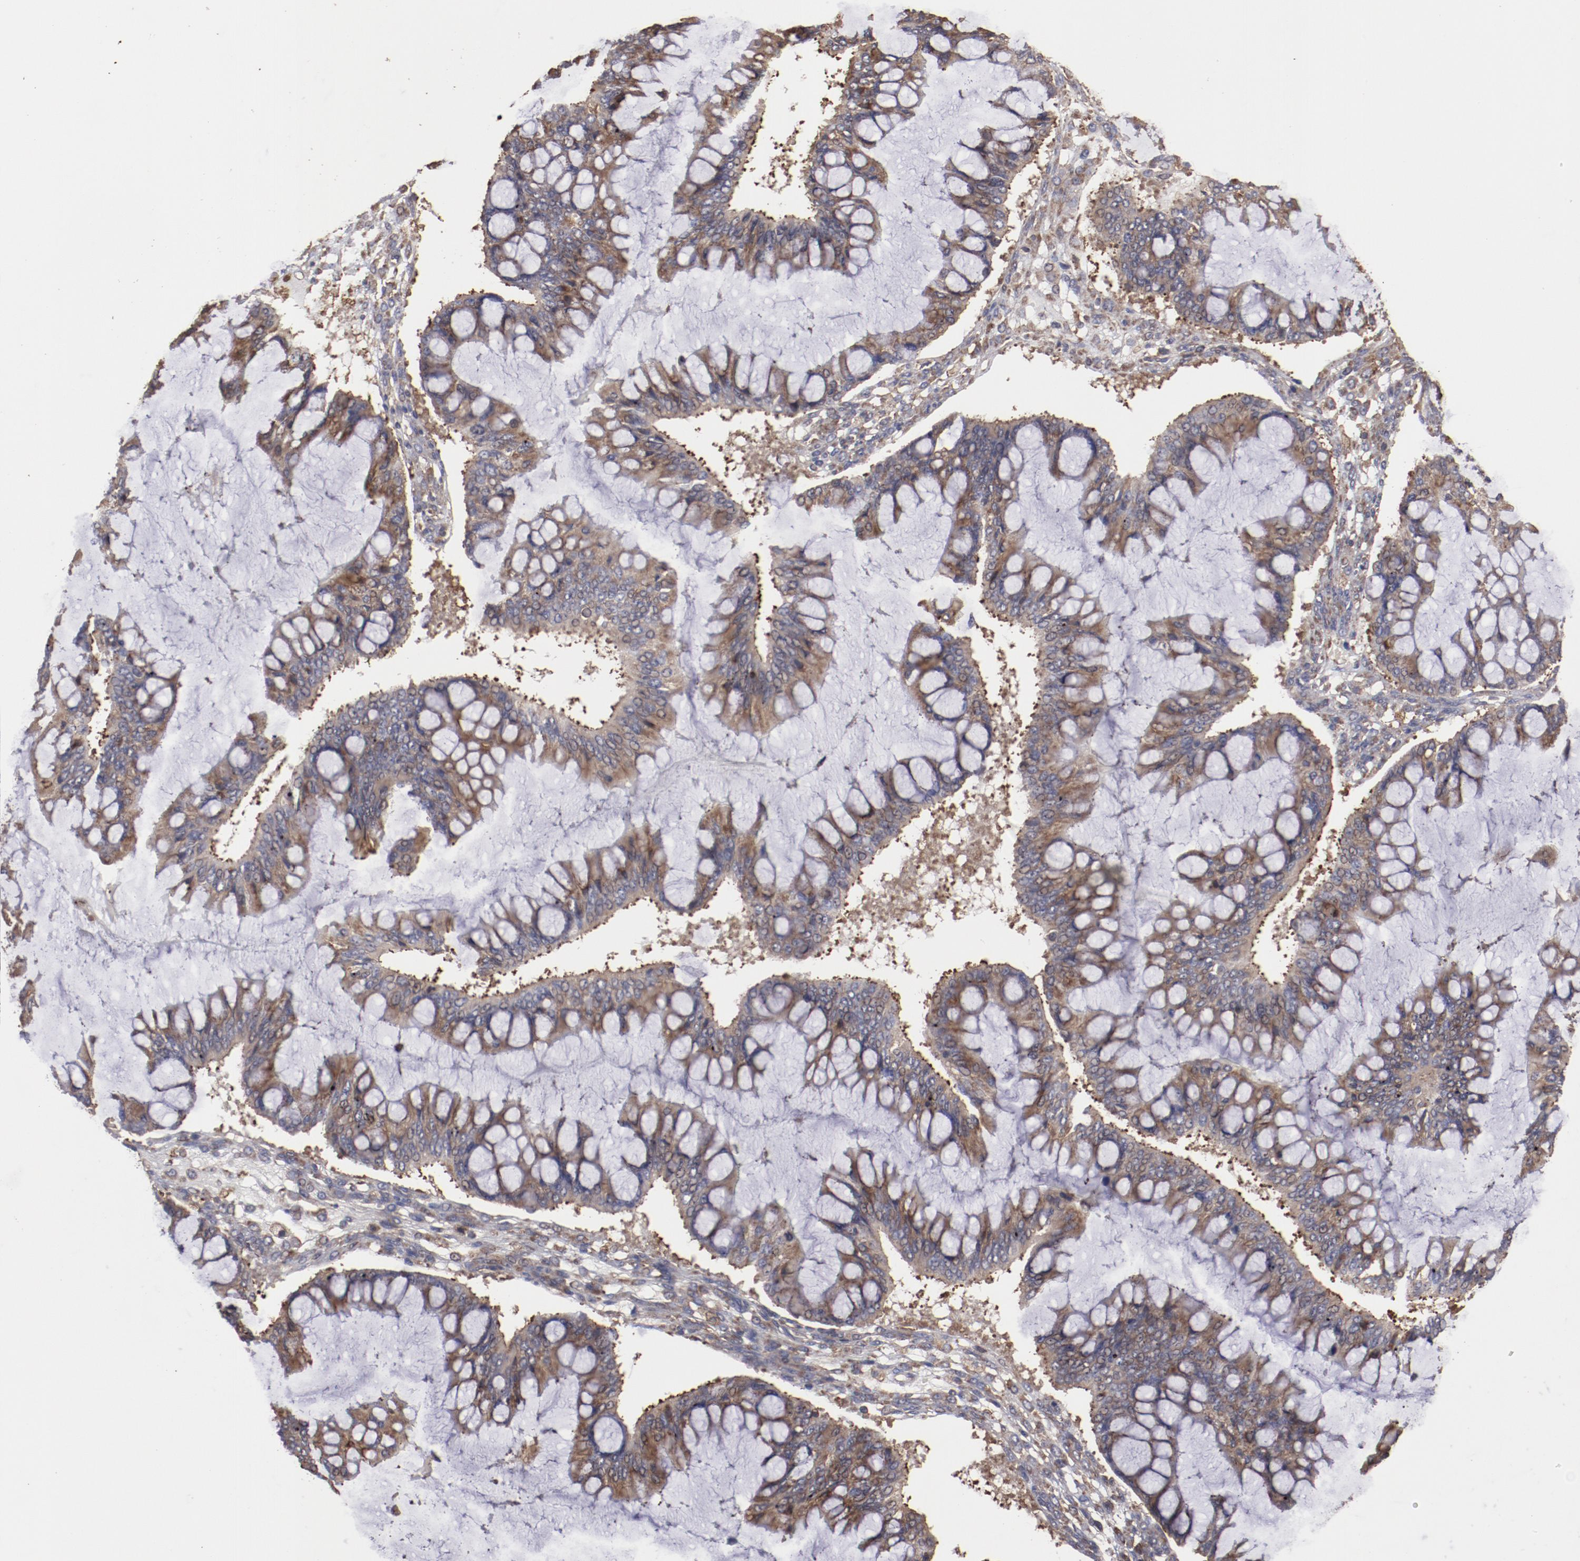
{"staining": {"intensity": "moderate", "quantity": ">75%", "location": "cytoplasmic/membranous"}, "tissue": "ovarian cancer", "cell_type": "Tumor cells", "image_type": "cancer", "snomed": [{"axis": "morphology", "description": "Cystadenocarcinoma, mucinous, NOS"}, {"axis": "topography", "description": "Ovary"}], "caption": "Immunohistochemical staining of ovarian cancer reveals moderate cytoplasmic/membranous protein positivity in about >75% of tumor cells.", "gene": "RPS4Y1", "patient": {"sex": "female", "age": 73}}